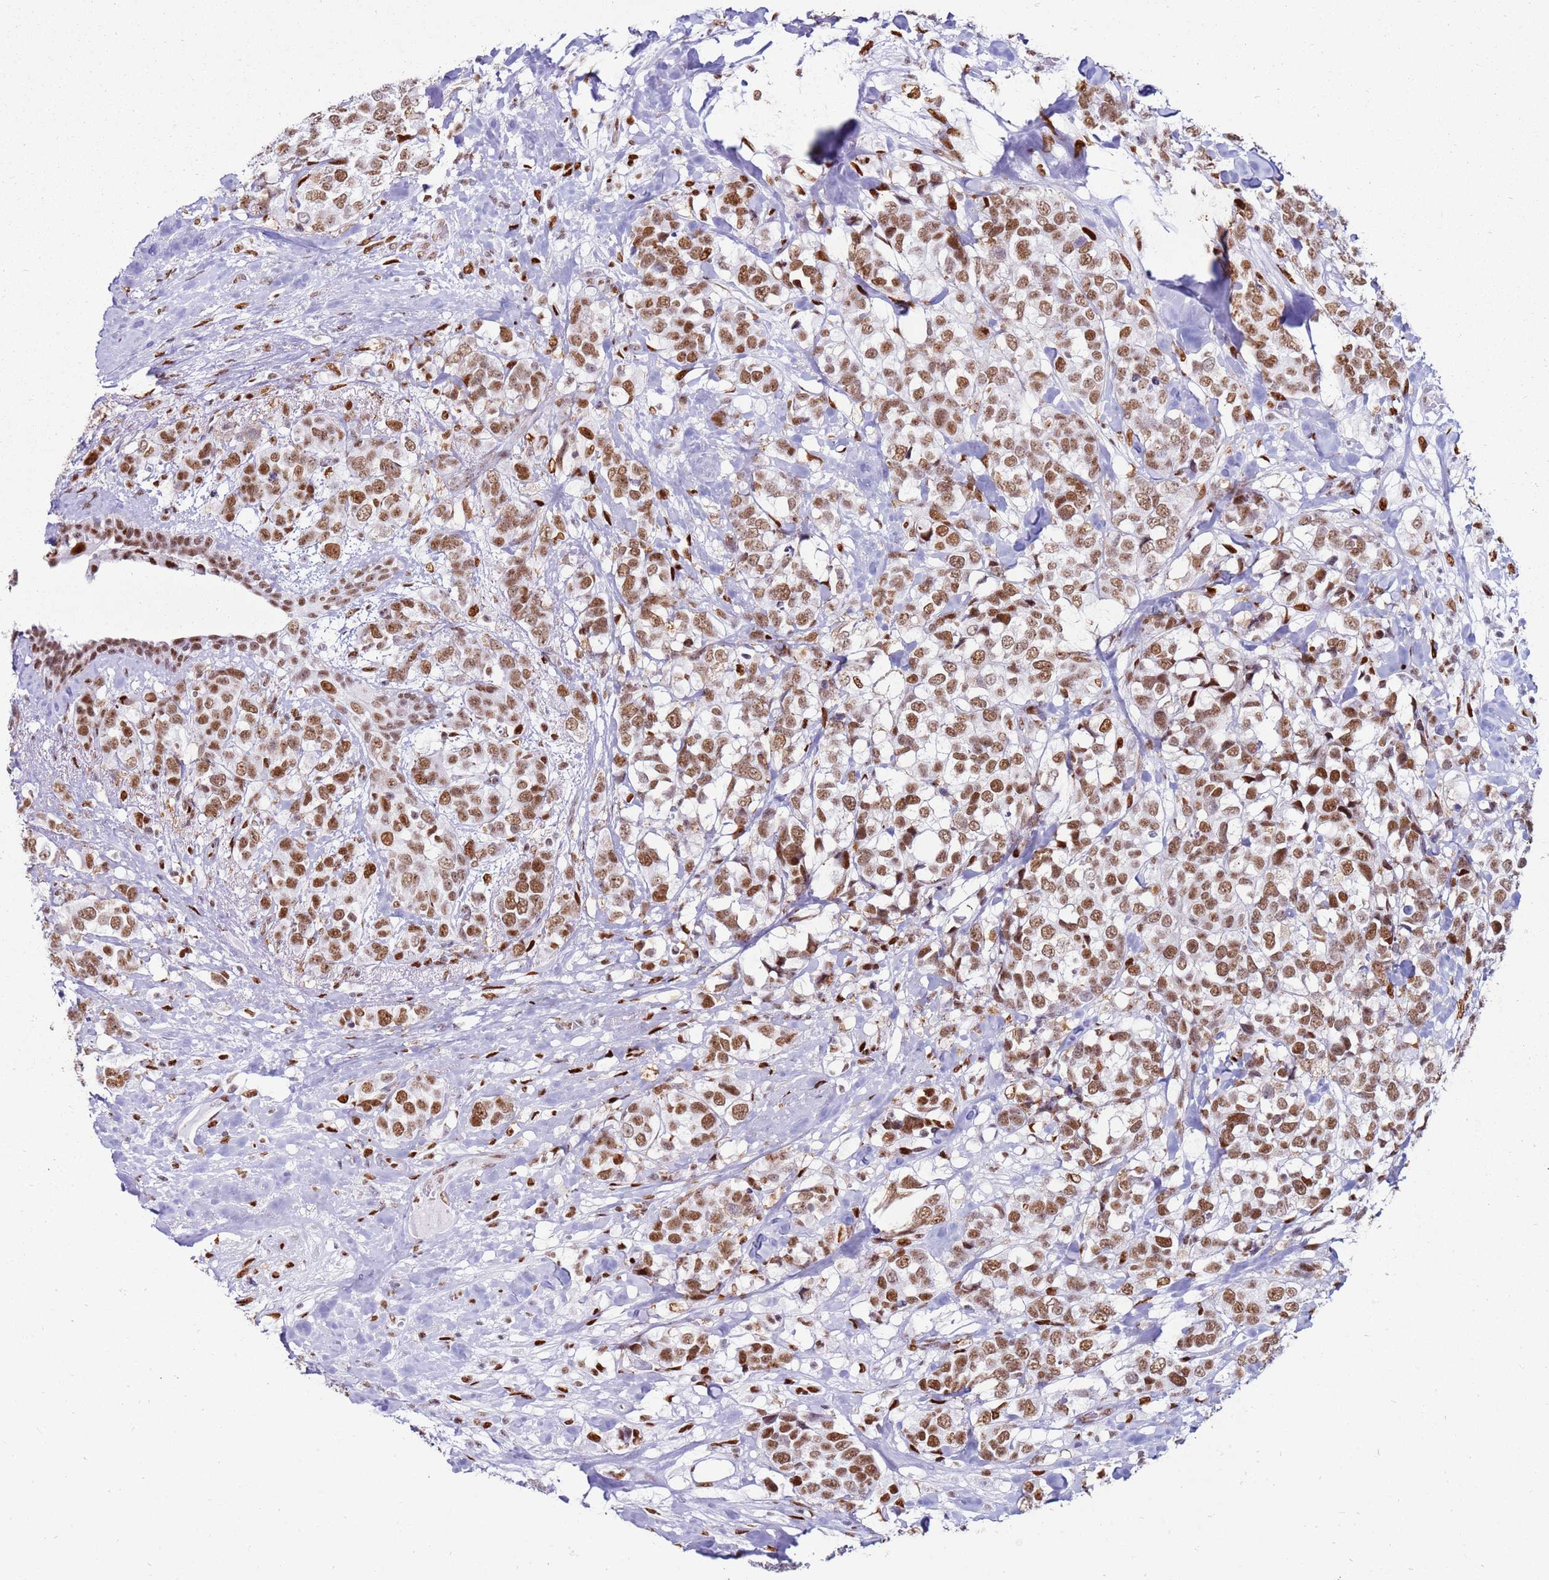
{"staining": {"intensity": "moderate", "quantity": ">75%", "location": "nuclear"}, "tissue": "breast cancer", "cell_type": "Tumor cells", "image_type": "cancer", "snomed": [{"axis": "morphology", "description": "Lobular carcinoma"}, {"axis": "topography", "description": "Breast"}], "caption": "Immunohistochemistry photomicrograph of breast cancer (lobular carcinoma) stained for a protein (brown), which demonstrates medium levels of moderate nuclear positivity in approximately >75% of tumor cells.", "gene": "KPNA4", "patient": {"sex": "female", "age": 59}}